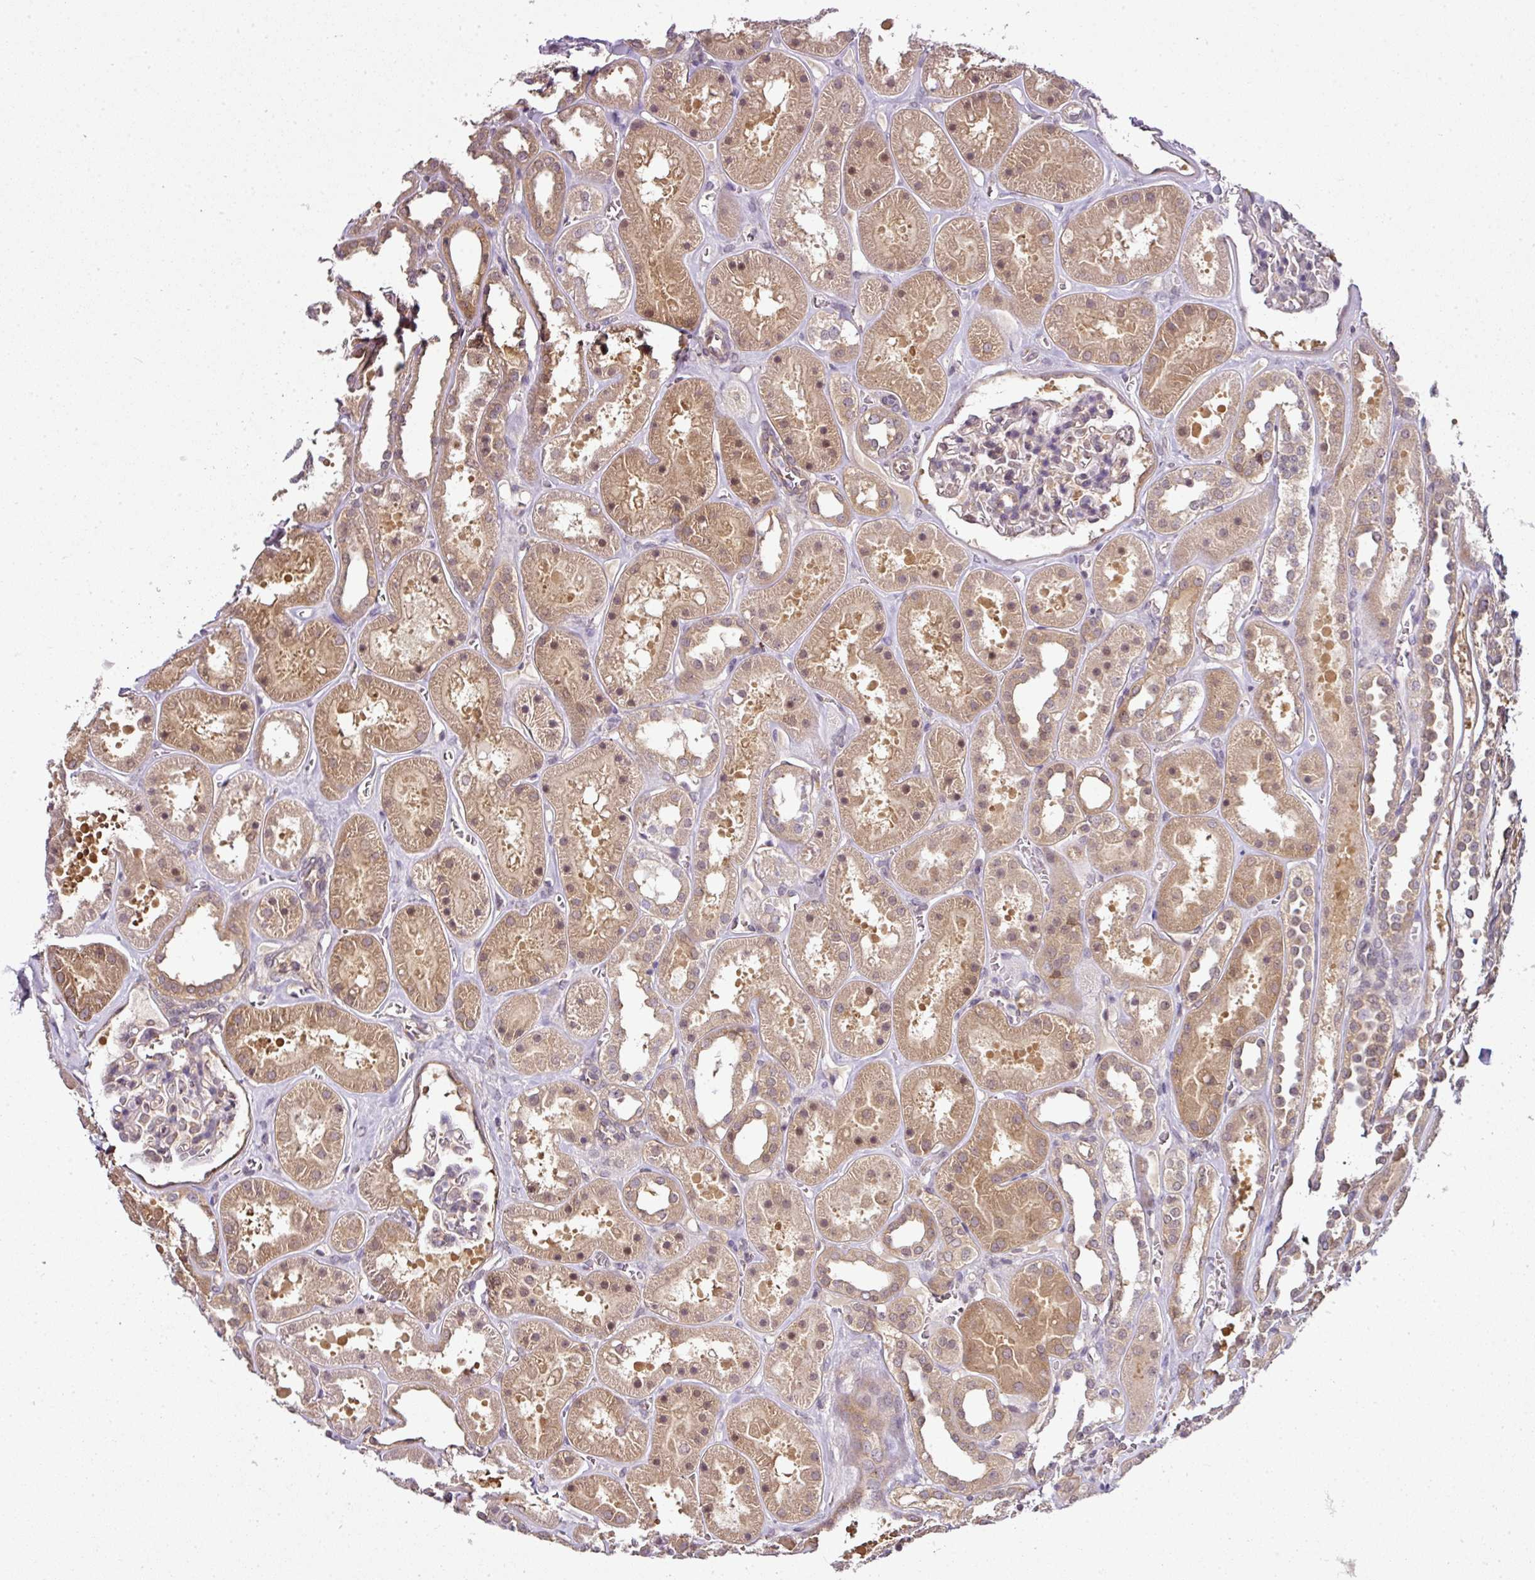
{"staining": {"intensity": "moderate", "quantity": "<25%", "location": "cytoplasmic/membranous"}, "tissue": "kidney", "cell_type": "Cells in glomeruli", "image_type": "normal", "snomed": [{"axis": "morphology", "description": "Normal tissue, NOS"}, {"axis": "topography", "description": "Kidney"}], "caption": "An immunohistochemistry (IHC) image of normal tissue is shown. Protein staining in brown highlights moderate cytoplasmic/membranous positivity in kidney within cells in glomeruli.", "gene": "RBM14", "patient": {"sex": "female", "age": 41}}